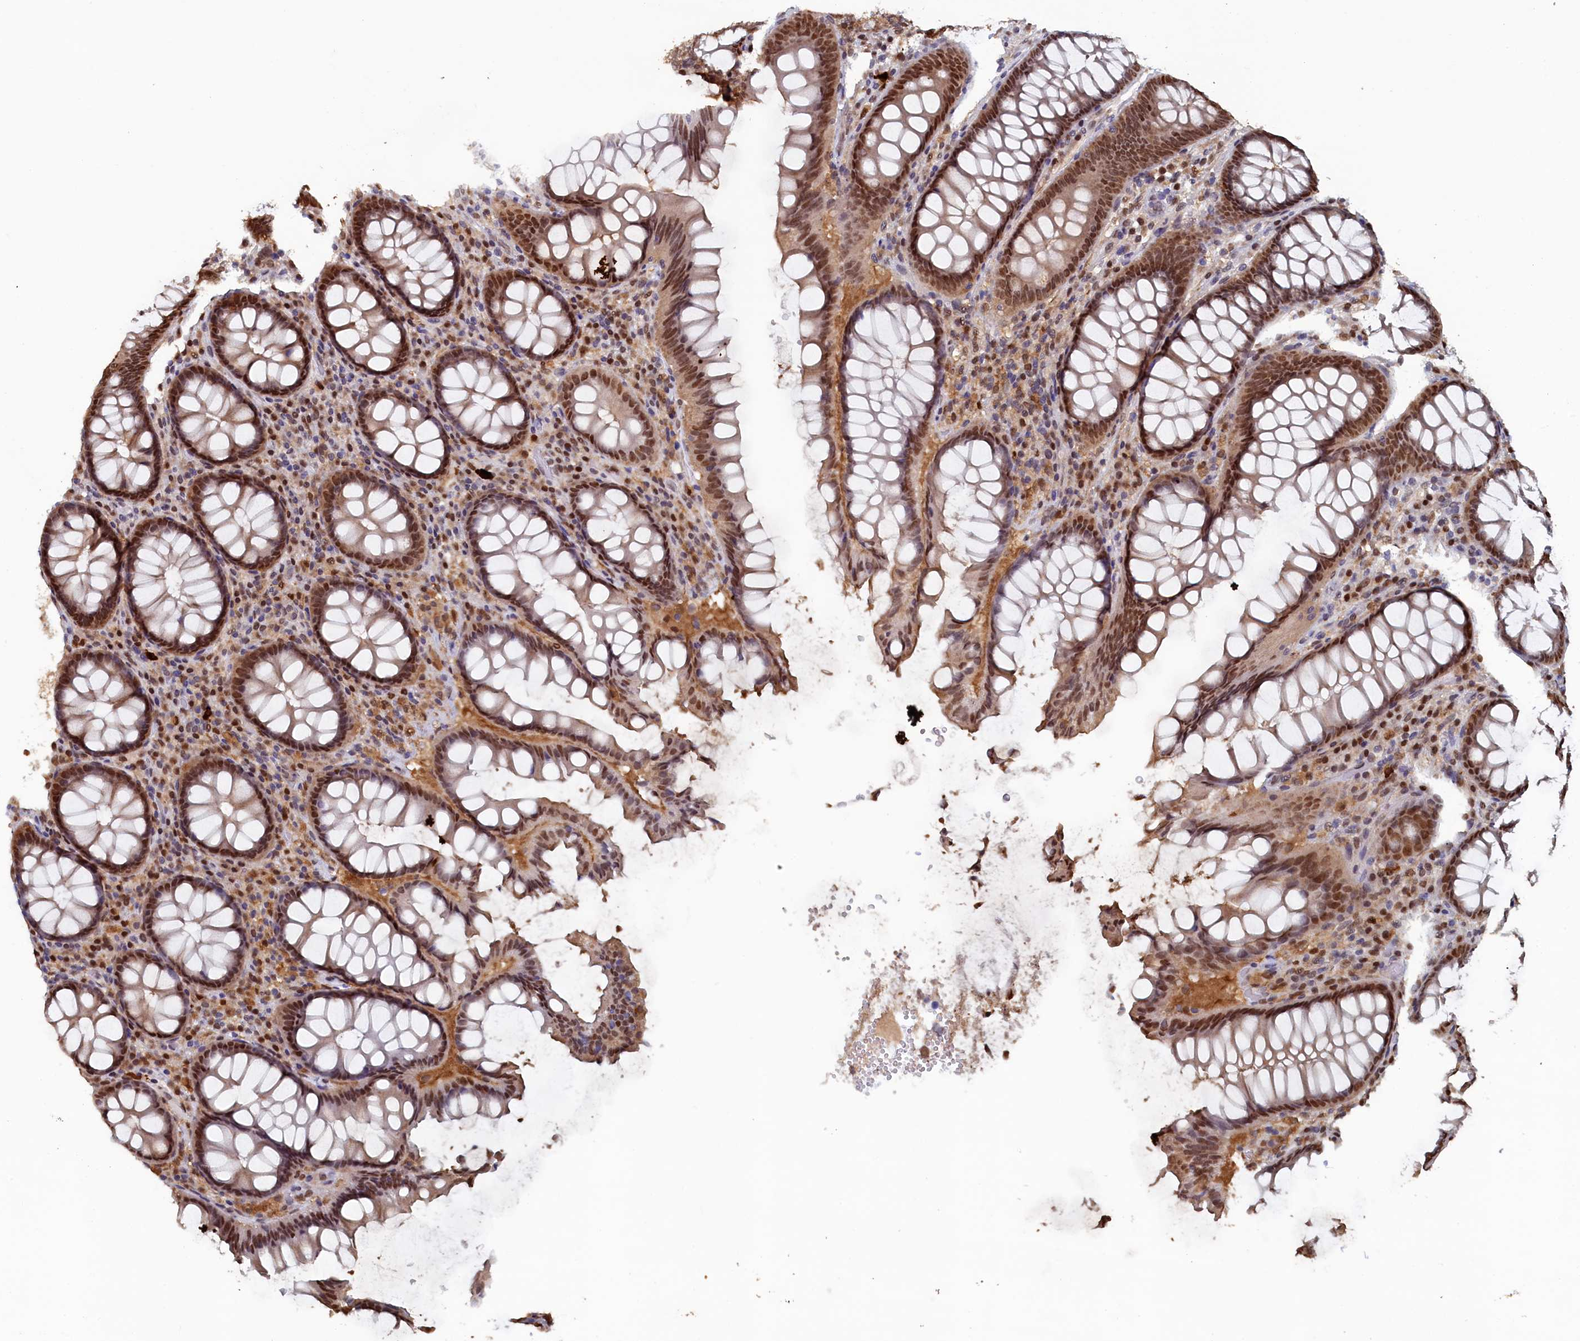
{"staining": {"intensity": "weak", "quantity": ">75%", "location": "cytoplasmic/membranous"}, "tissue": "colon", "cell_type": "Endothelial cells", "image_type": "normal", "snomed": [{"axis": "morphology", "description": "Normal tissue, NOS"}, {"axis": "topography", "description": "Colon"}], "caption": "Immunohistochemistry (DAB (3,3'-diaminobenzidine)) staining of benign colon demonstrates weak cytoplasmic/membranous protein positivity in approximately >75% of endothelial cells.", "gene": "AHCY", "patient": {"sex": "female", "age": 79}}